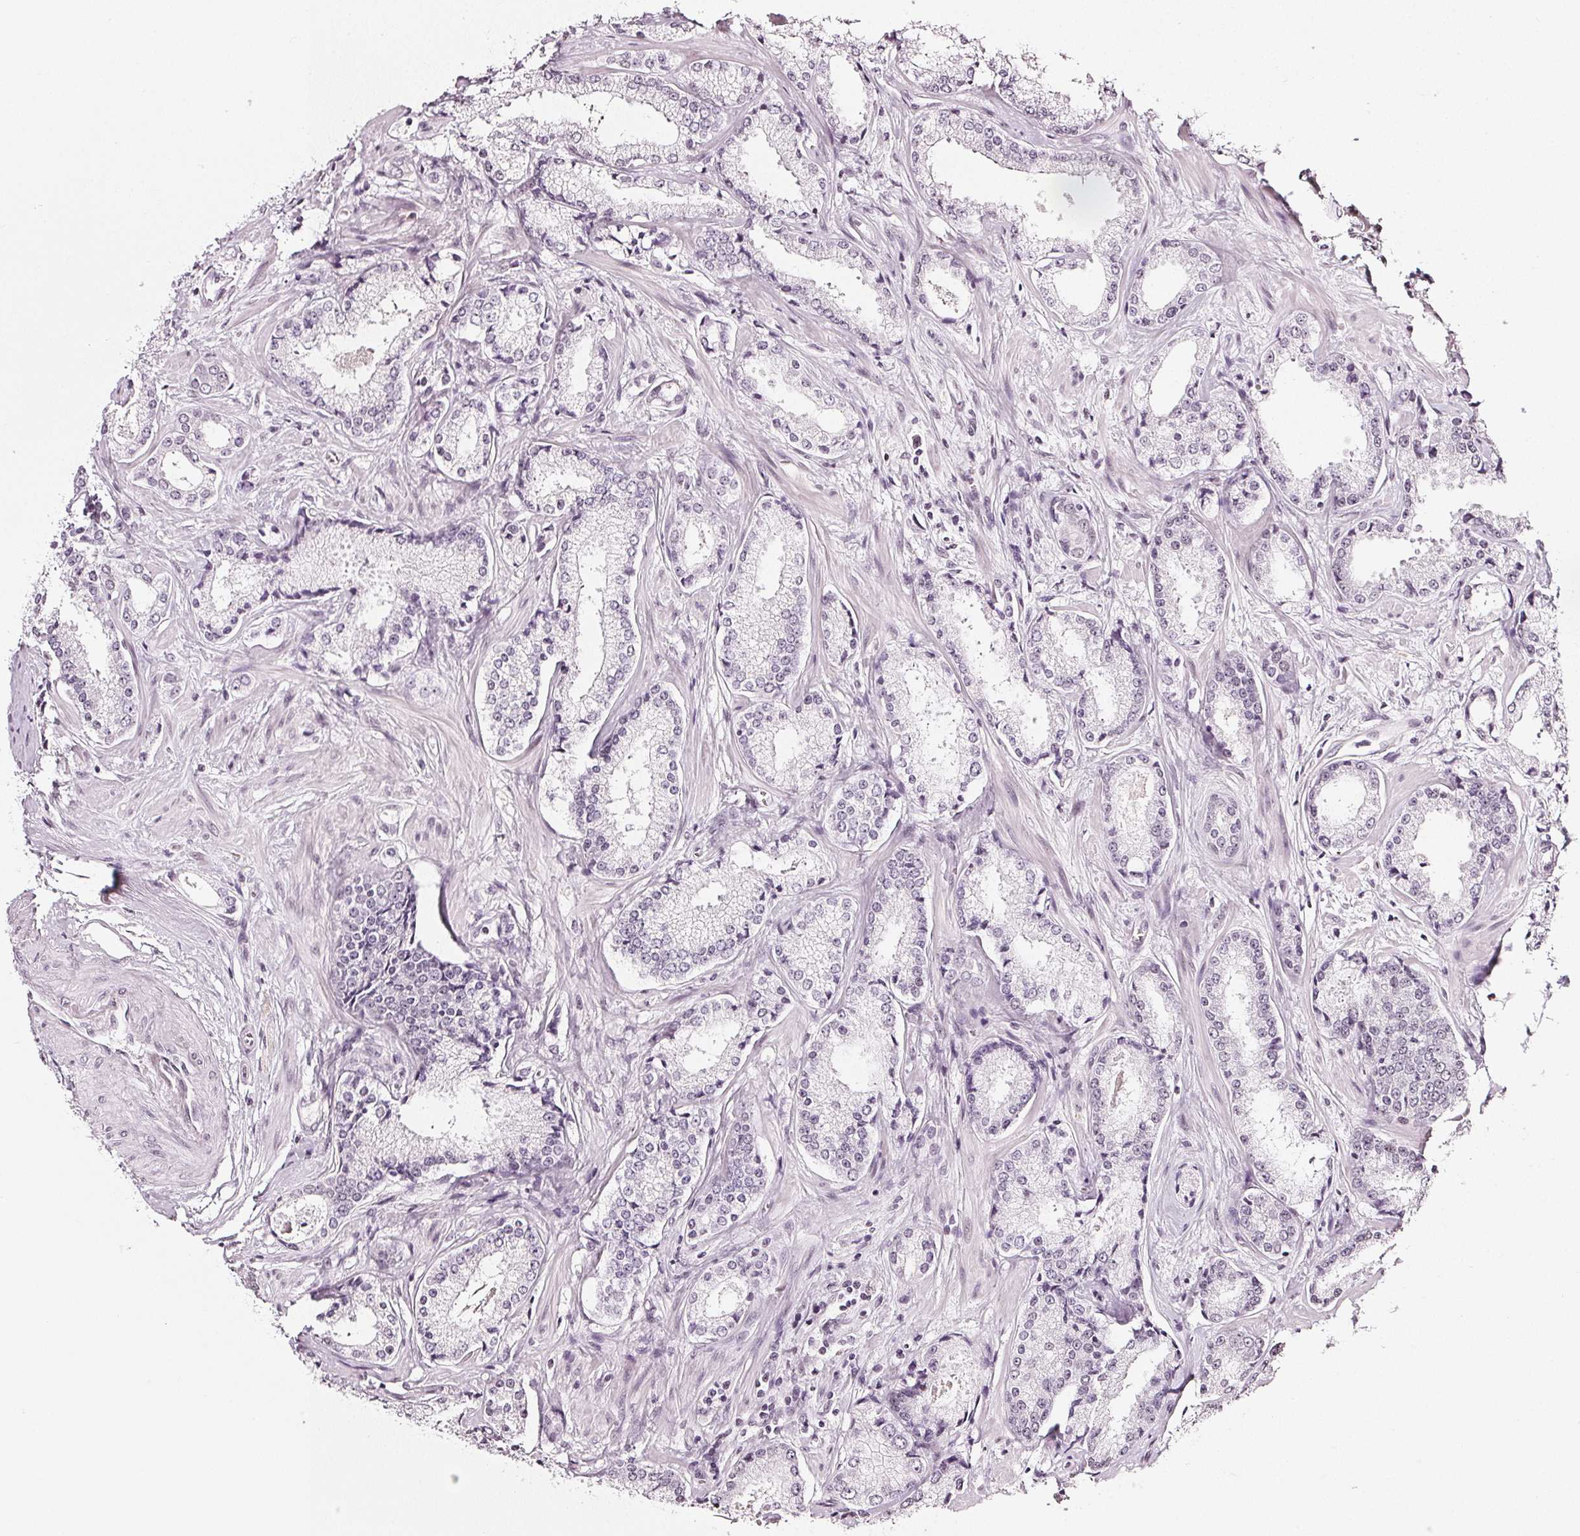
{"staining": {"intensity": "negative", "quantity": "none", "location": "none"}, "tissue": "prostate cancer", "cell_type": "Tumor cells", "image_type": "cancer", "snomed": [{"axis": "morphology", "description": "Adenocarcinoma, Low grade"}, {"axis": "topography", "description": "Prostate"}], "caption": "The histopathology image displays no staining of tumor cells in adenocarcinoma (low-grade) (prostate).", "gene": "DNAJC6", "patient": {"sex": "male", "age": 56}}